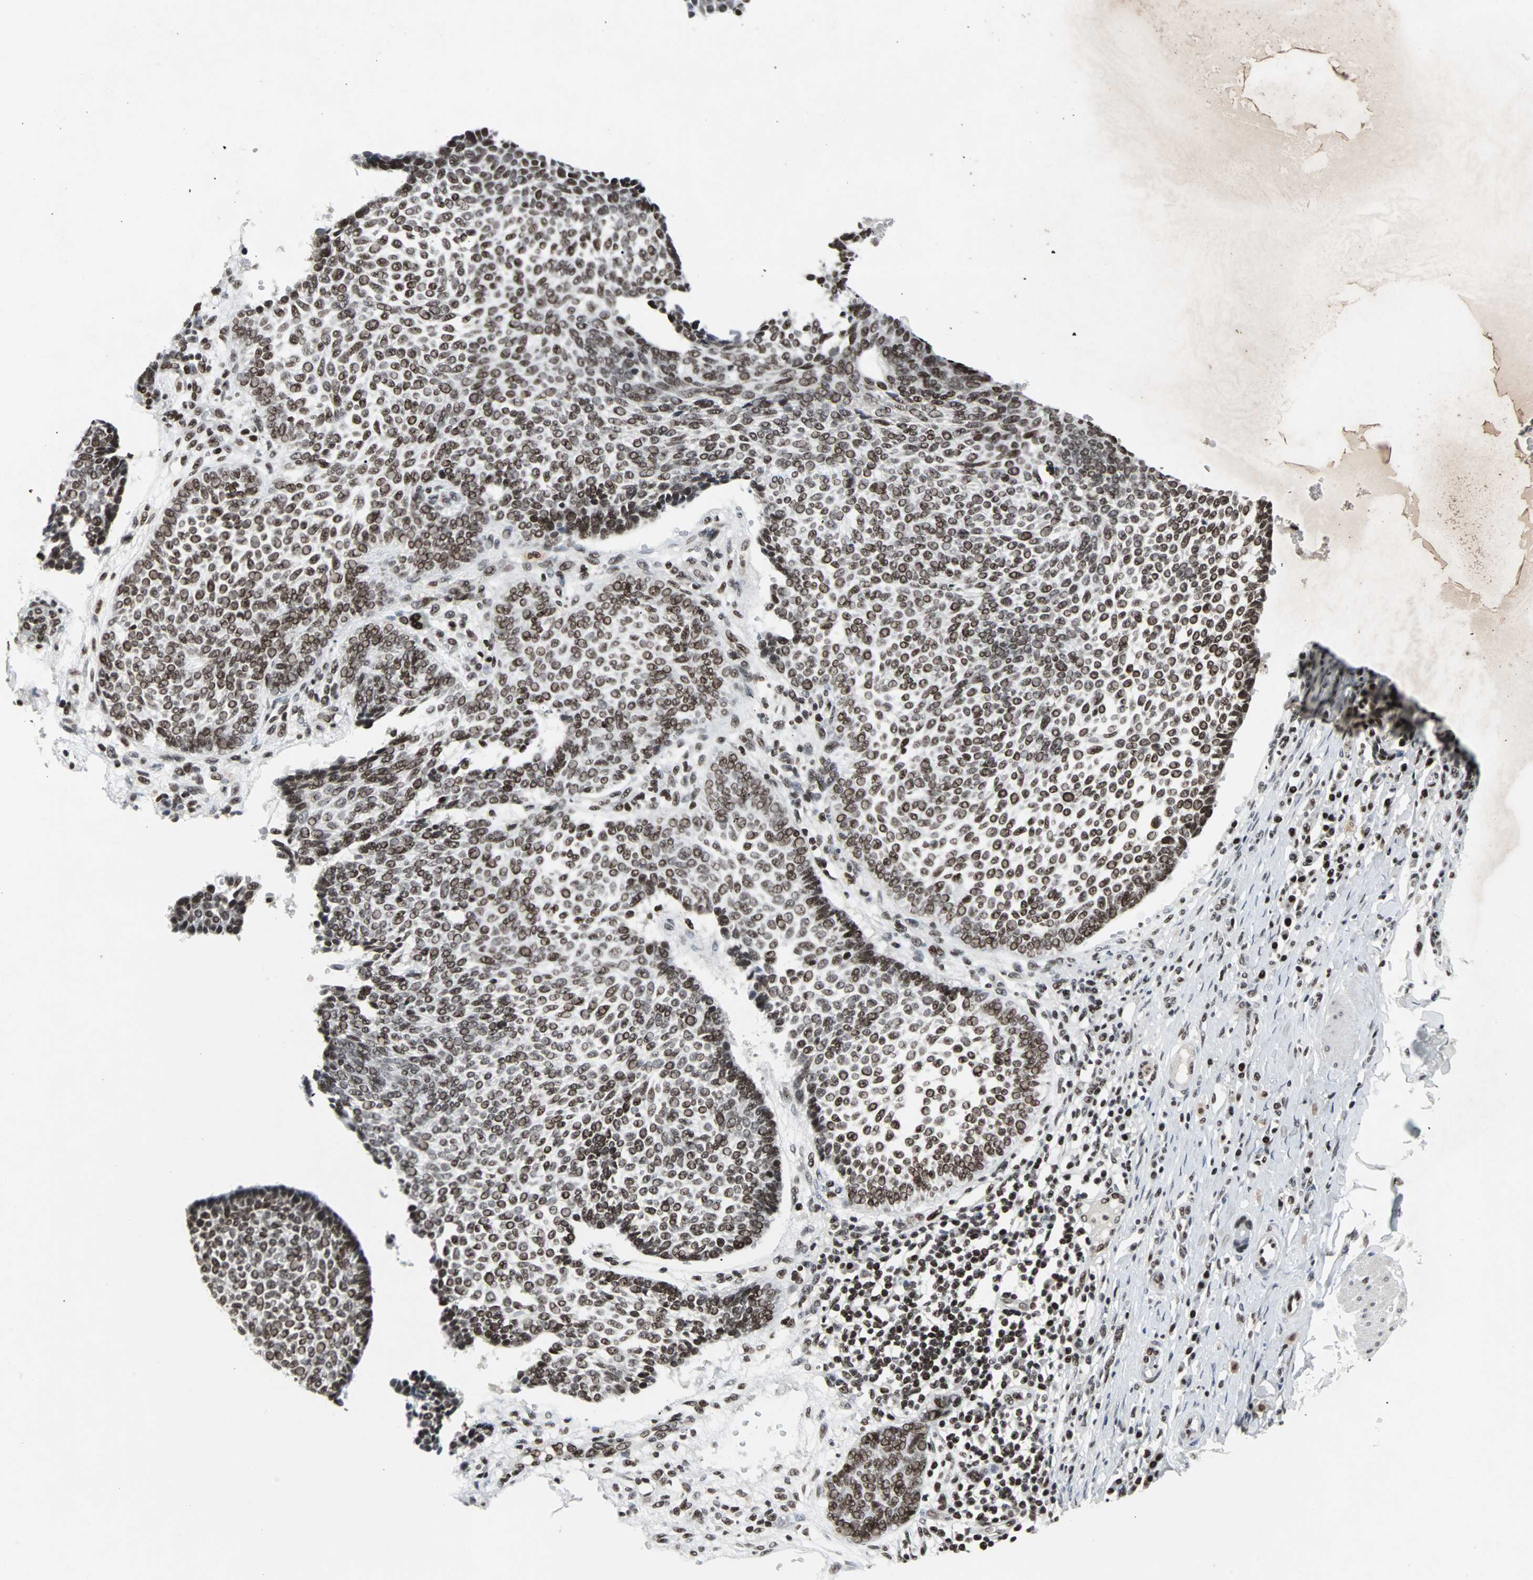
{"staining": {"intensity": "moderate", "quantity": ">75%", "location": "nuclear"}, "tissue": "skin cancer", "cell_type": "Tumor cells", "image_type": "cancer", "snomed": [{"axis": "morphology", "description": "Normal tissue, NOS"}, {"axis": "morphology", "description": "Basal cell carcinoma"}, {"axis": "topography", "description": "Skin"}], "caption": "About >75% of tumor cells in human skin basal cell carcinoma reveal moderate nuclear protein positivity as visualized by brown immunohistochemical staining.", "gene": "PNKP", "patient": {"sex": "male", "age": 87}}